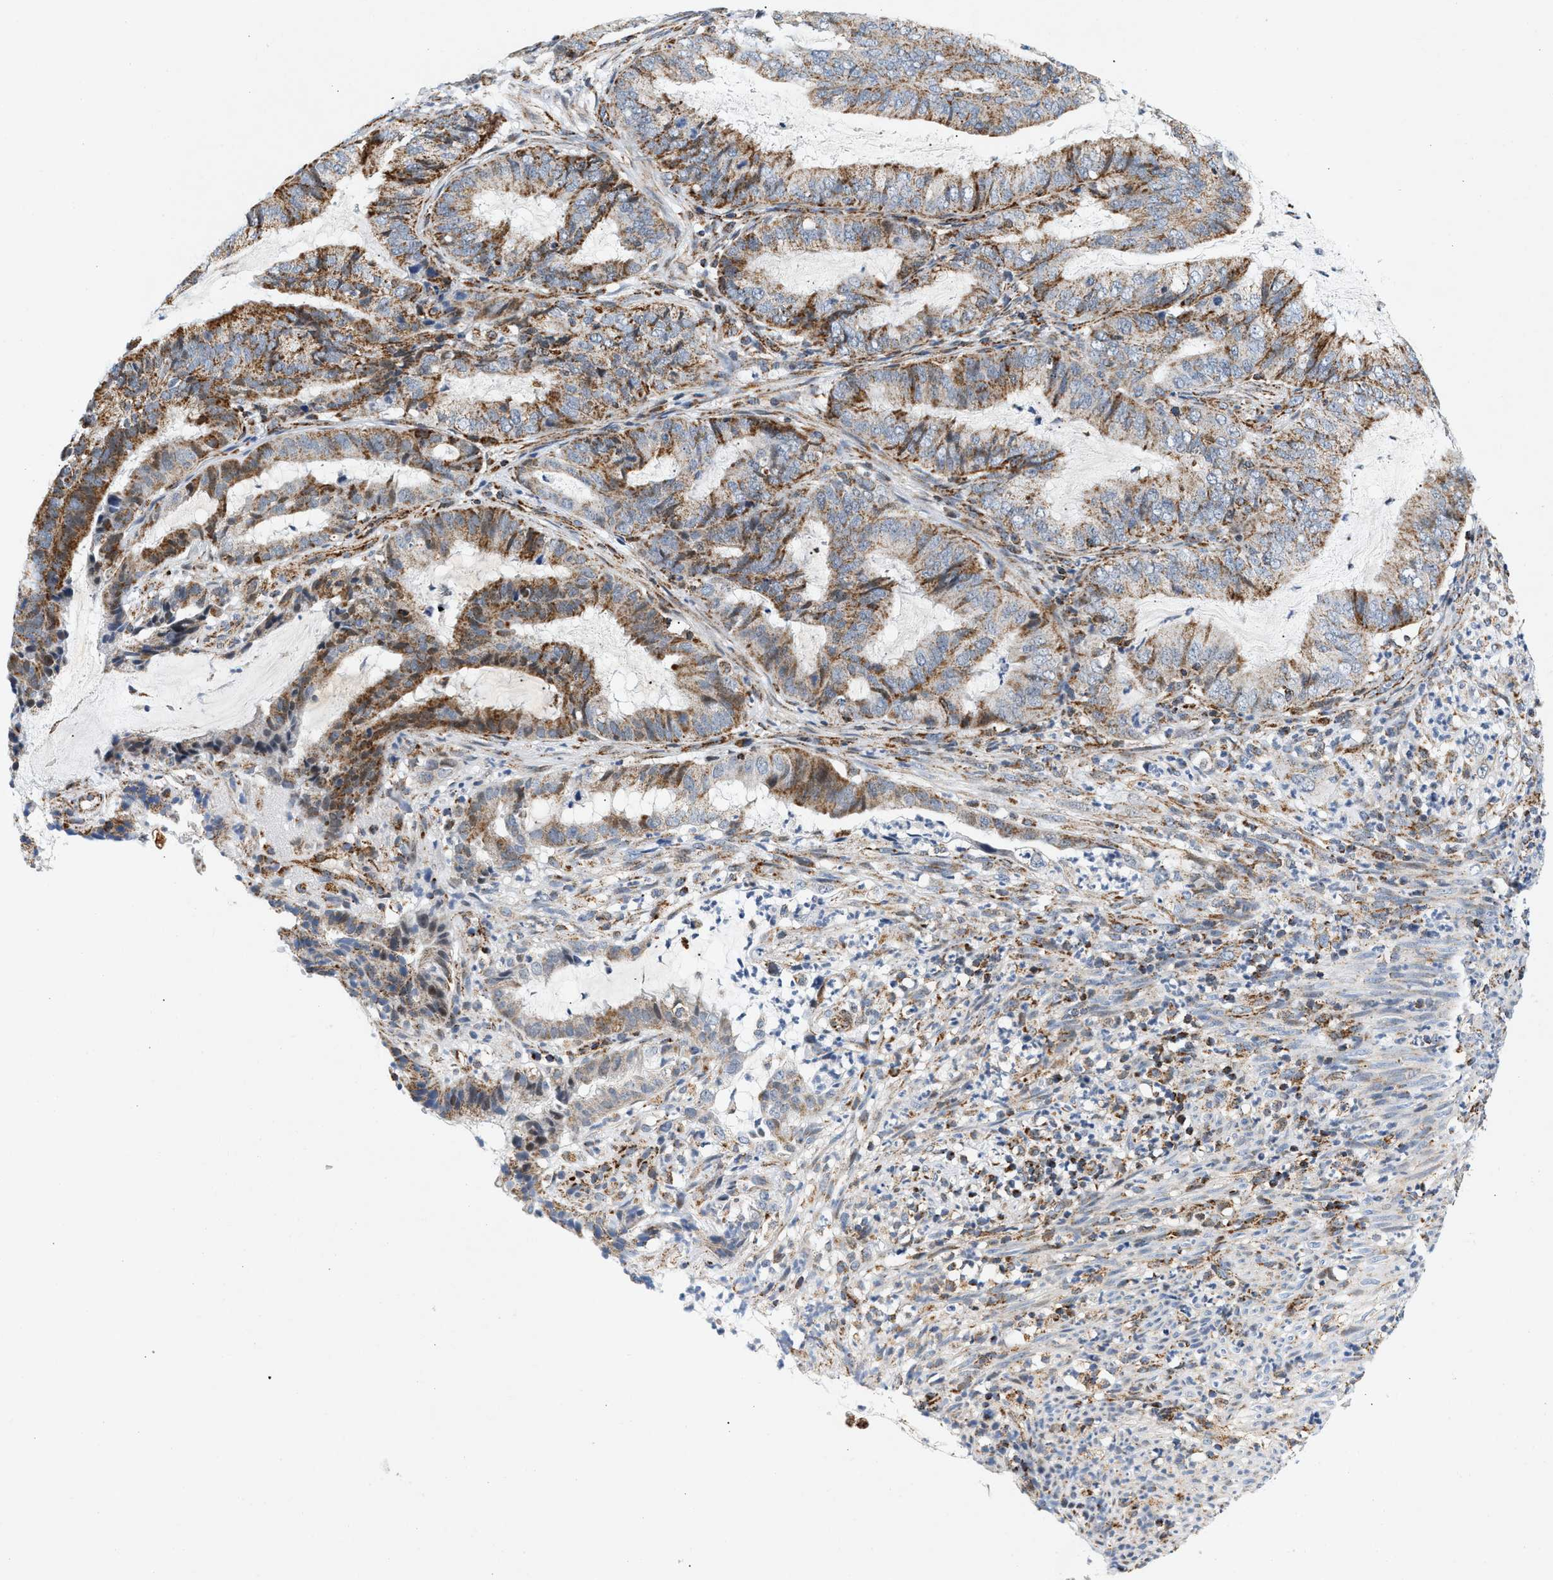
{"staining": {"intensity": "moderate", "quantity": "25%-75%", "location": "cytoplasmic/membranous"}, "tissue": "endometrial cancer", "cell_type": "Tumor cells", "image_type": "cancer", "snomed": [{"axis": "morphology", "description": "Adenocarcinoma, NOS"}, {"axis": "topography", "description": "Endometrium"}], "caption": "There is medium levels of moderate cytoplasmic/membranous staining in tumor cells of endometrial cancer, as demonstrated by immunohistochemical staining (brown color).", "gene": "PDE1A", "patient": {"sex": "female", "age": 51}}